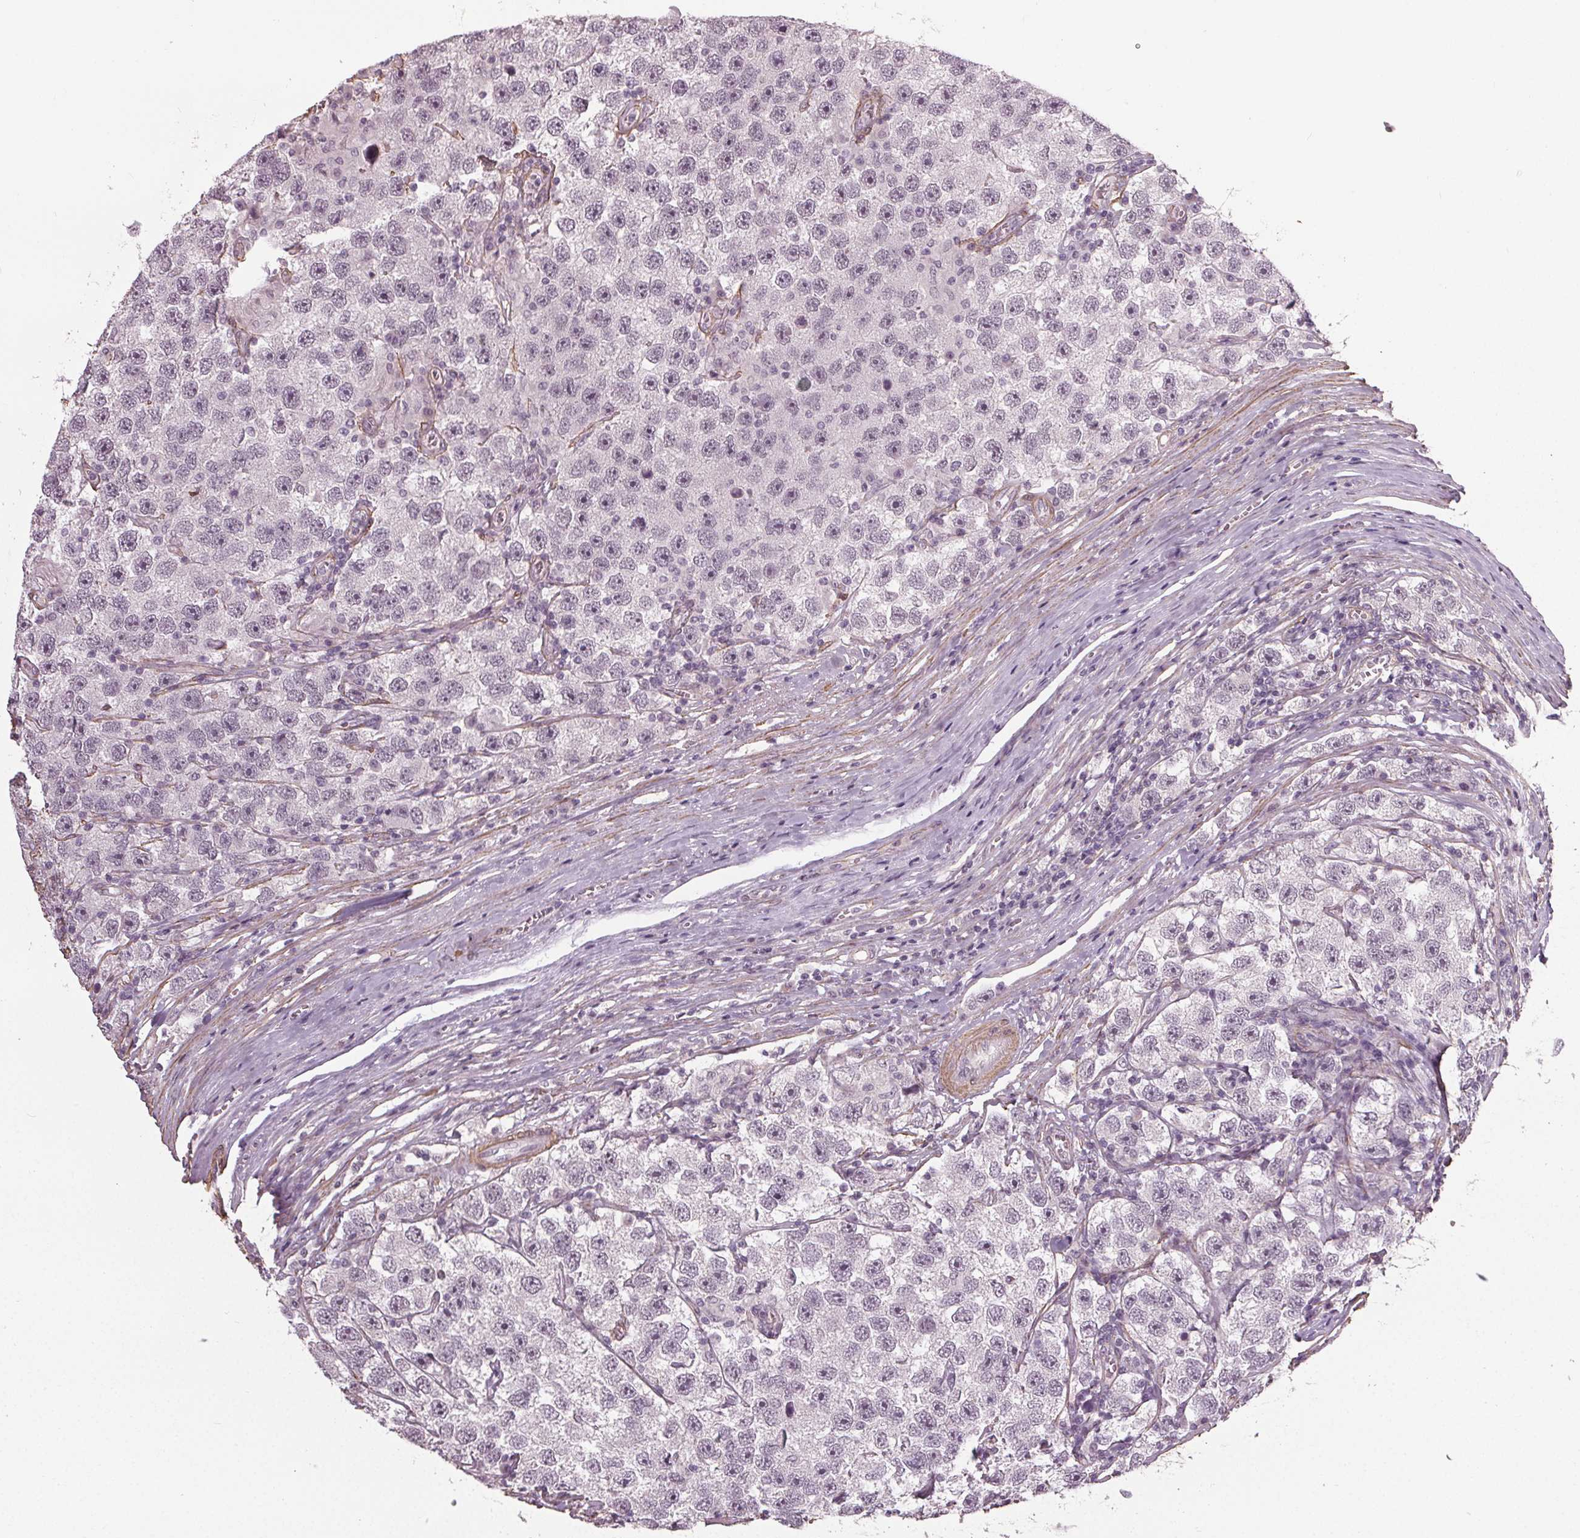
{"staining": {"intensity": "negative", "quantity": "none", "location": "none"}, "tissue": "testis cancer", "cell_type": "Tumor cells", "image_type": "cancer", "snomed": [{"axis": "morphology", "description": "Seminoma, NOS"}, {"axis": "topography", "description": "Testis"}], "caption": "The immunohistochemistry (IHC) histopathology image has no significant expression in tumor cells of testis cancer tissue.", "gene": "PKP1", "patient": {"sex": "male", "age": 26}}